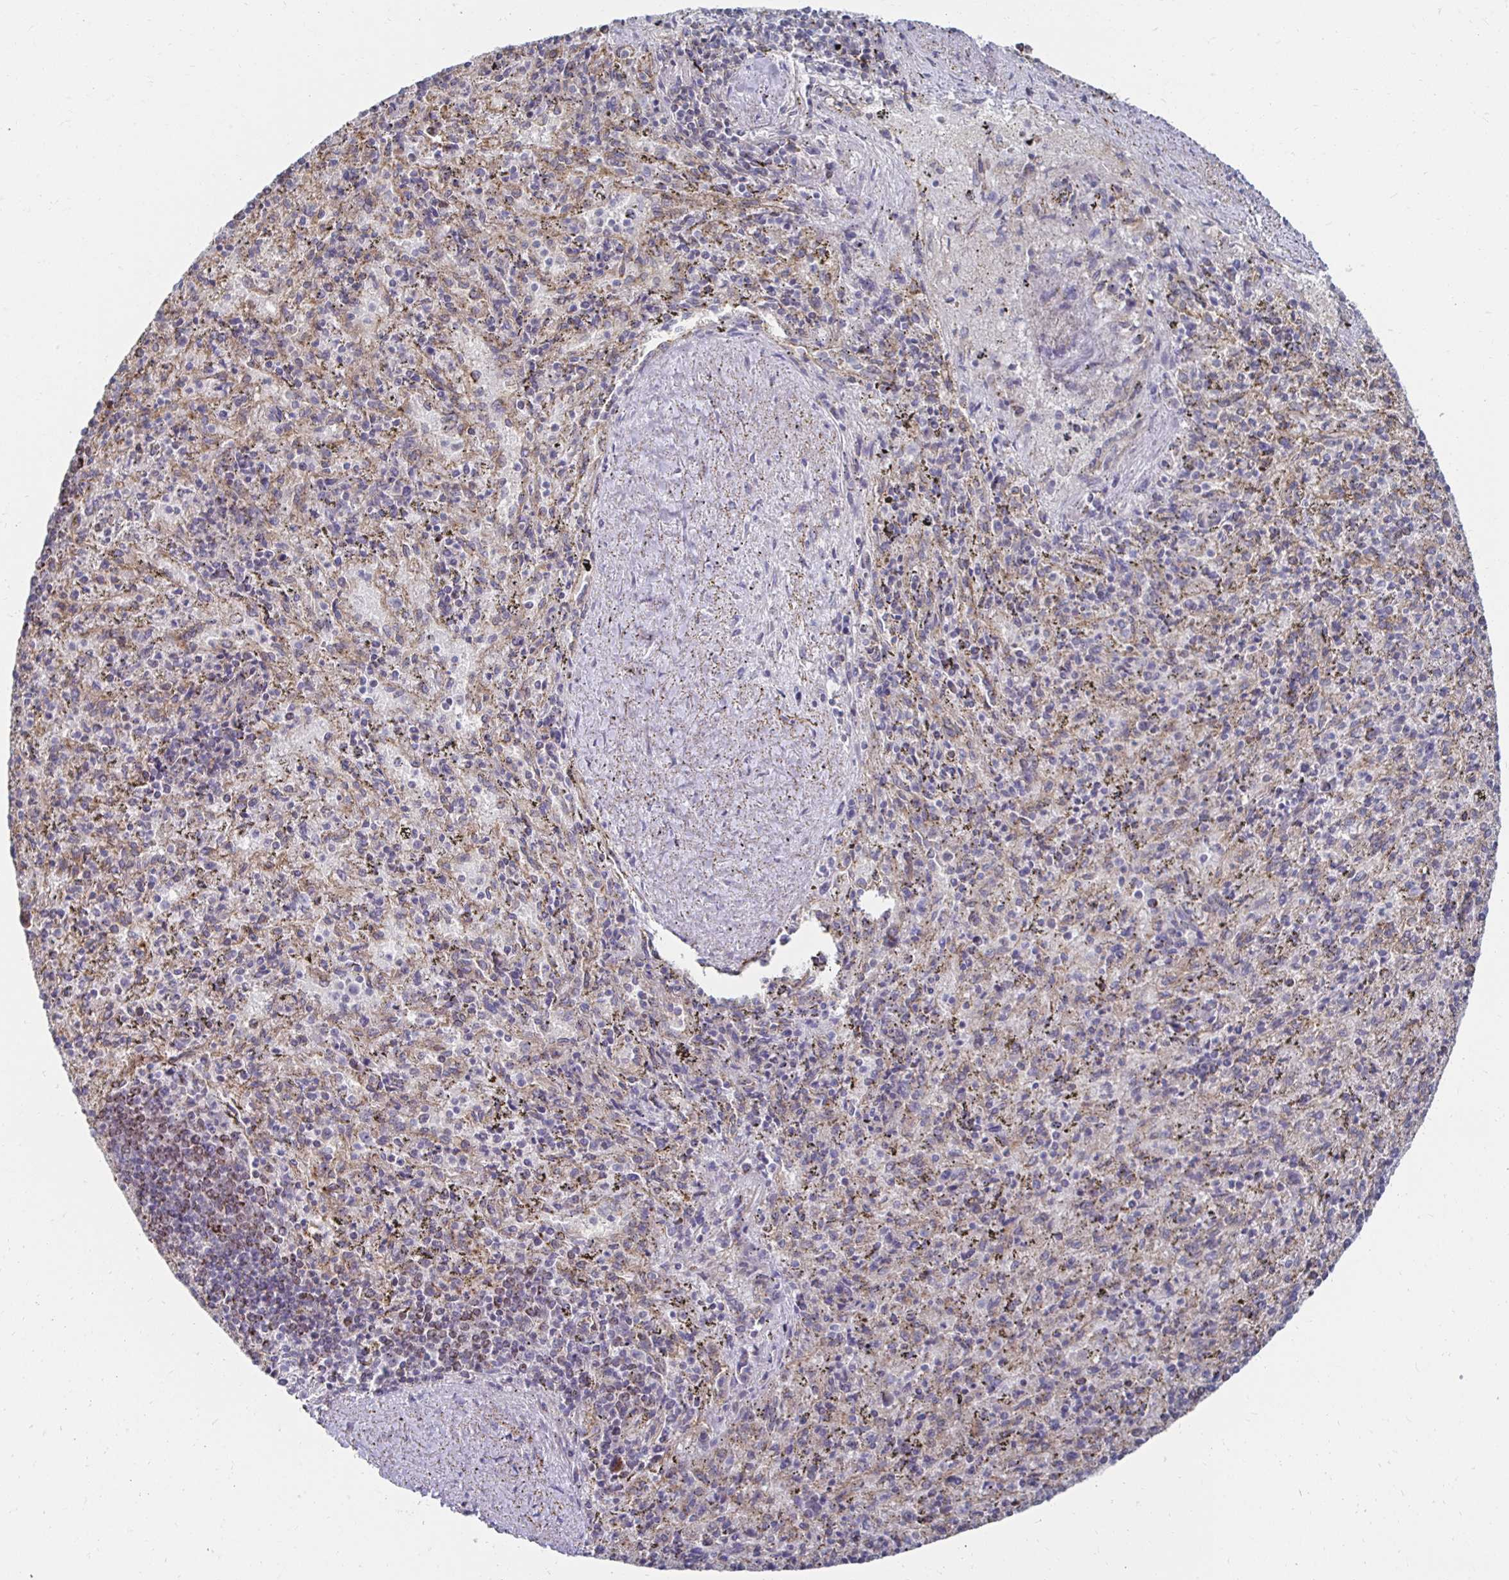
{"staining": {"intensity": "moderate", "quantity": "<25%", "location": "cytoplasmic/membranous"}, "tissue": "spleen", "cell_type": "Cells in red pulp", "image_type": "normal", "snomed": [{"axis": "morphology", "description": "Normal tissue, NOS"}, {"axis": "topography", "description": "Spleen"}], "caption": "The image reveals immunohistochemical staining of unremarkable spleen. There is moderate cytoplasmic/membranous positivity is identified in about <25% of cells in red pulp. (brown staining indicates protein expression, while blue staining denotes nuclei).", "gene": "NOCT", "patient": {"sex": "male", "age": 57}}